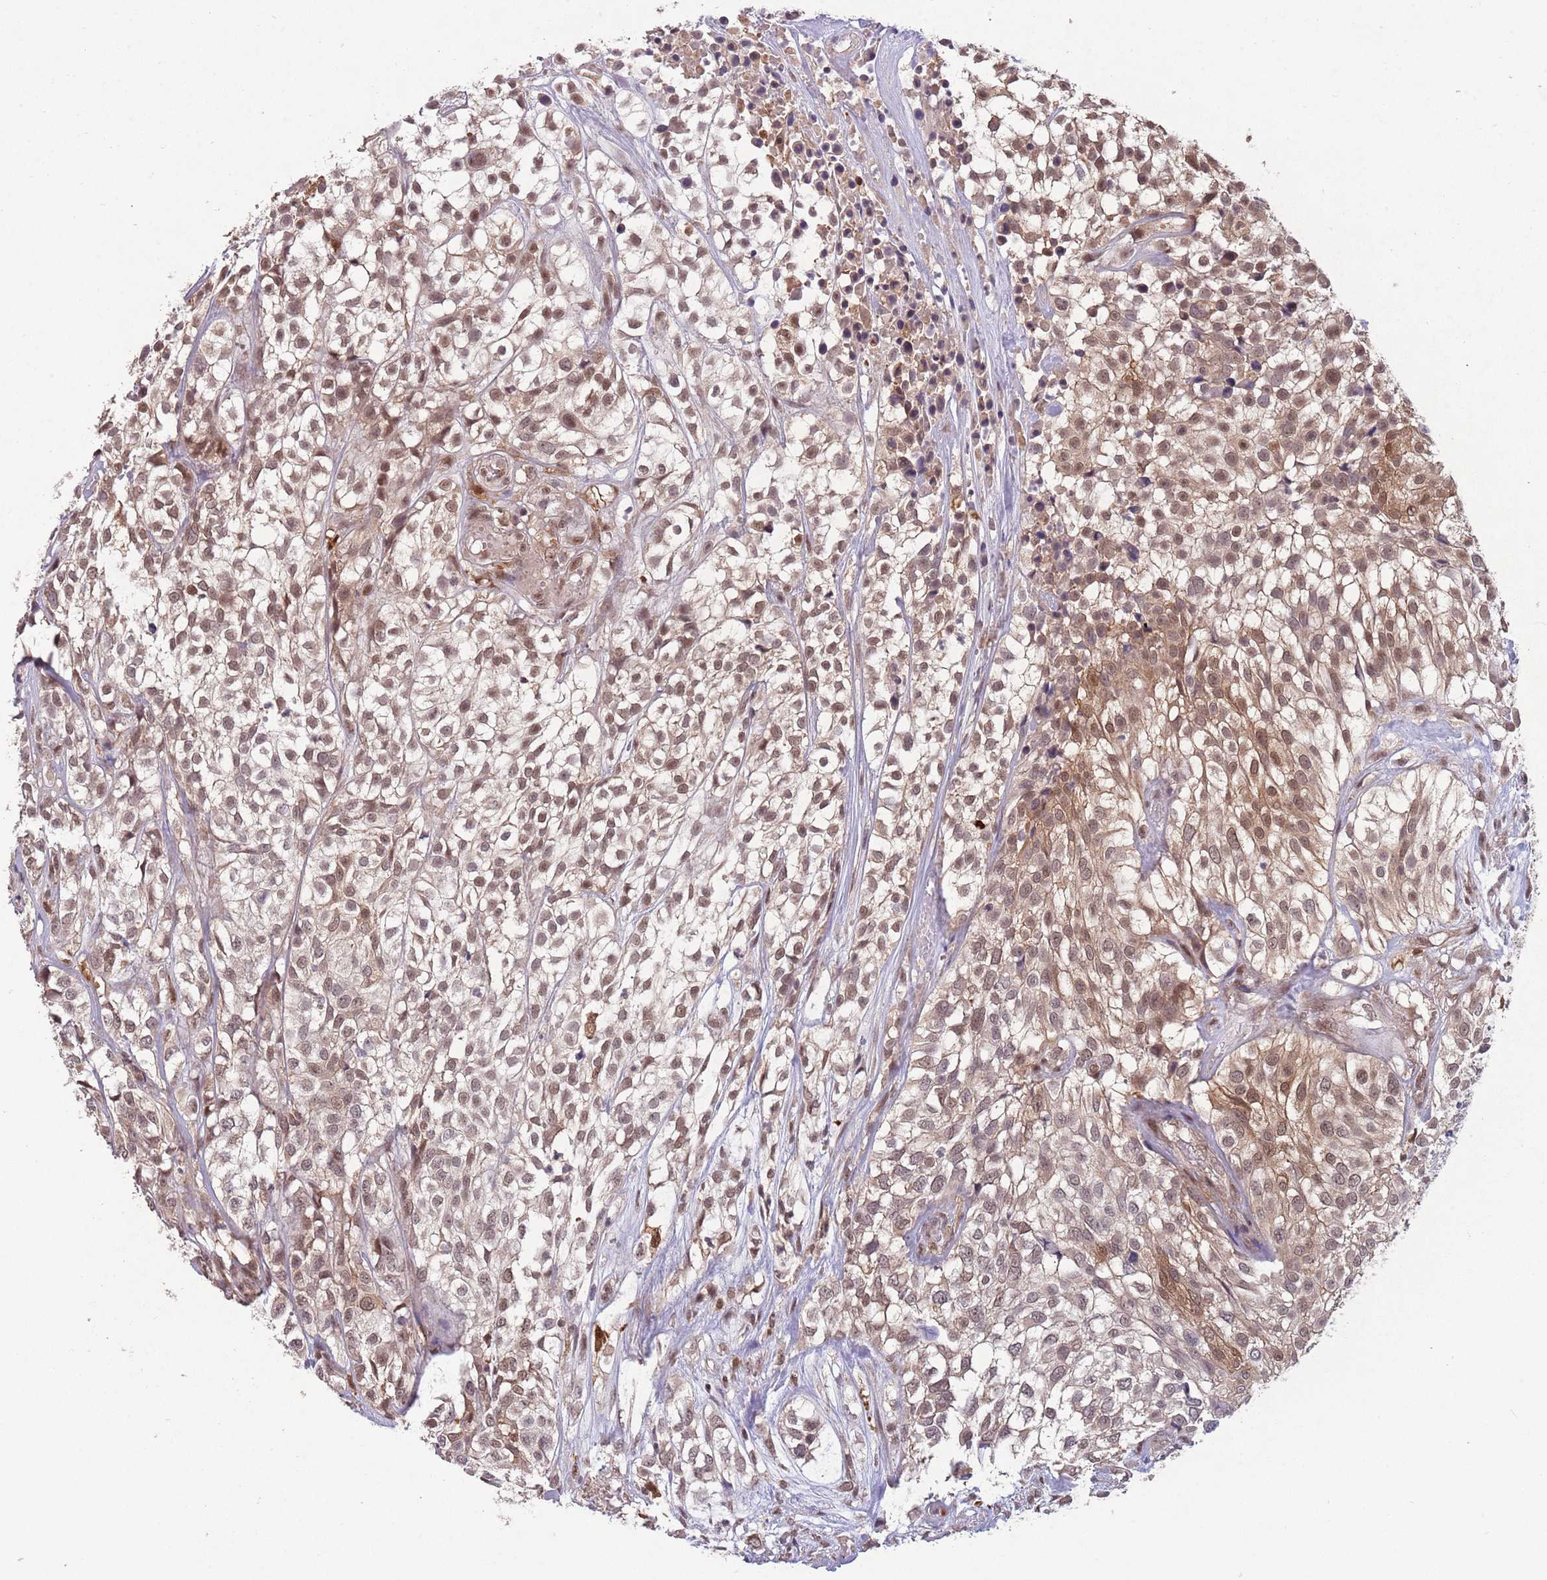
{"staining": {"intensity": "moderate", "quantity": ">75%", "location": "cytoplasmic/membranous,nuclear"}, "tissue": "urothelial cancer", "cell_type": "Tumor cells", "image_type": "cancer", "snomed": [{"axis": "morphology", "description": "Urothelial carcinoma, High grade"}, {"axis": "topography", "description": "Urinary bladder"}], "caption": "The image demonstrates a brown stain indicating the presence of a protein in the cytoplasmic/membranous and nuclear of tumor cells in urothelial cancer.", "gene": "ZNF639", "patient": {"sex": "male", "age": 56}}